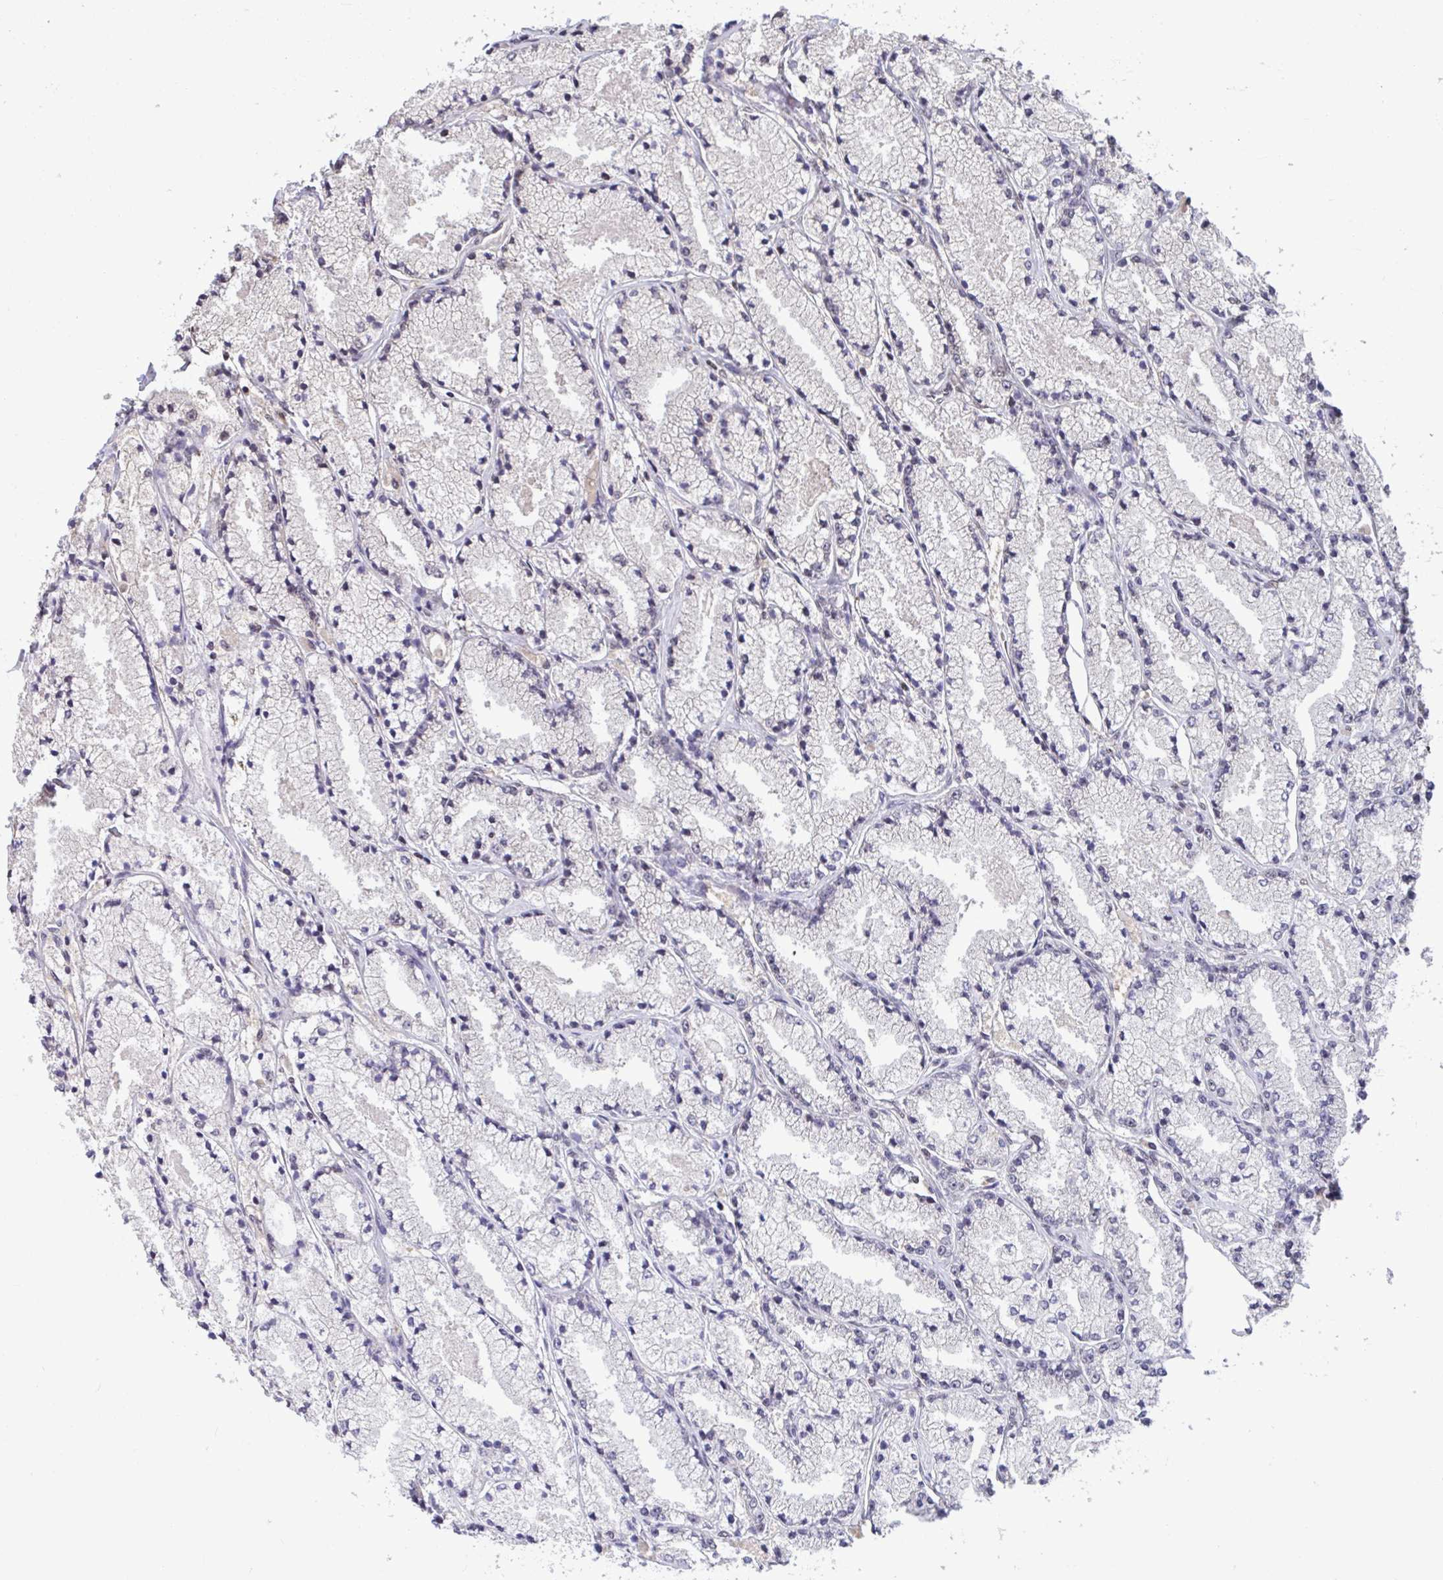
{"staining": {"intensity": "negative", "quantity": "none", "location": "none"}, "tissue": "prostate cancer", "cell_type": "Tumor cells", "image_type": "cancer", "snomed": [{"axis": "morphology", "description": "Adenocarcinoma, High grade"}, {"axis": "topography", "description": "Prostate"}], "caption": "There is no significant expression in tumor cells of prostate cancer (adenocarcinoma (high-grade)).", "gene": "HNRNPDL", "patient": {"sex": "male", "age": 63}}